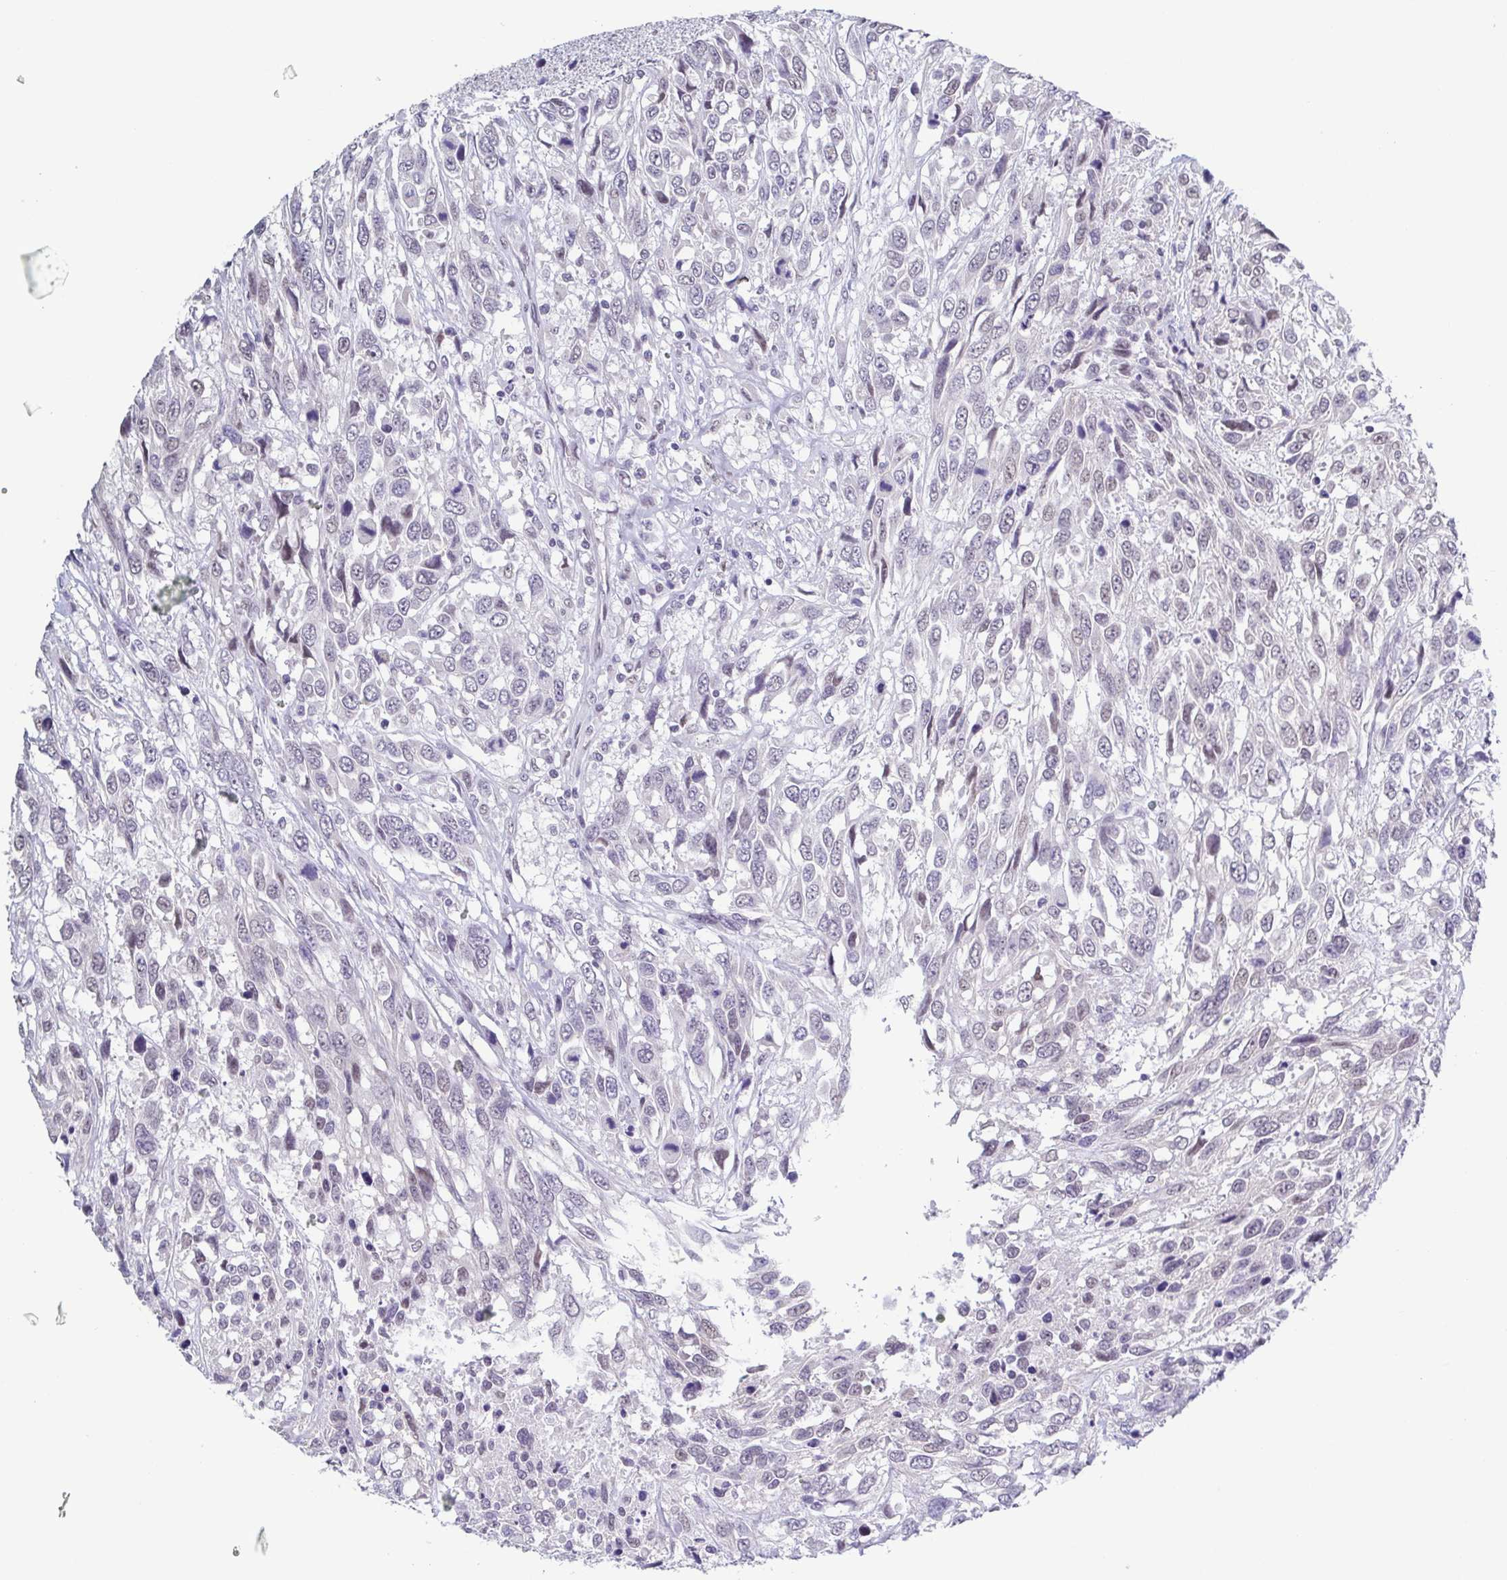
{"staining": {"intensity": "negative", "quantity": "none", "location": "none"}, "tissue": "urothelial cancer", "cell_type": "Tumor cells", "image_type": "cancer", "snomed": [{"axis": "morphology", "description": "Urothelial carcinoma, High grade"}, {"axis": "topography", "description": "Urinary bladder"}], "caption": "A histopathology image of human high-grade urothelial carcinoma is negative for staining in tumor cells. Brightfield microscopy of IHC stained with DAB (brown) and hematoxylin (blue), captured at high magnification.", "gene": "TMEM92", "patient": {"sex": "female", "age": 70}}